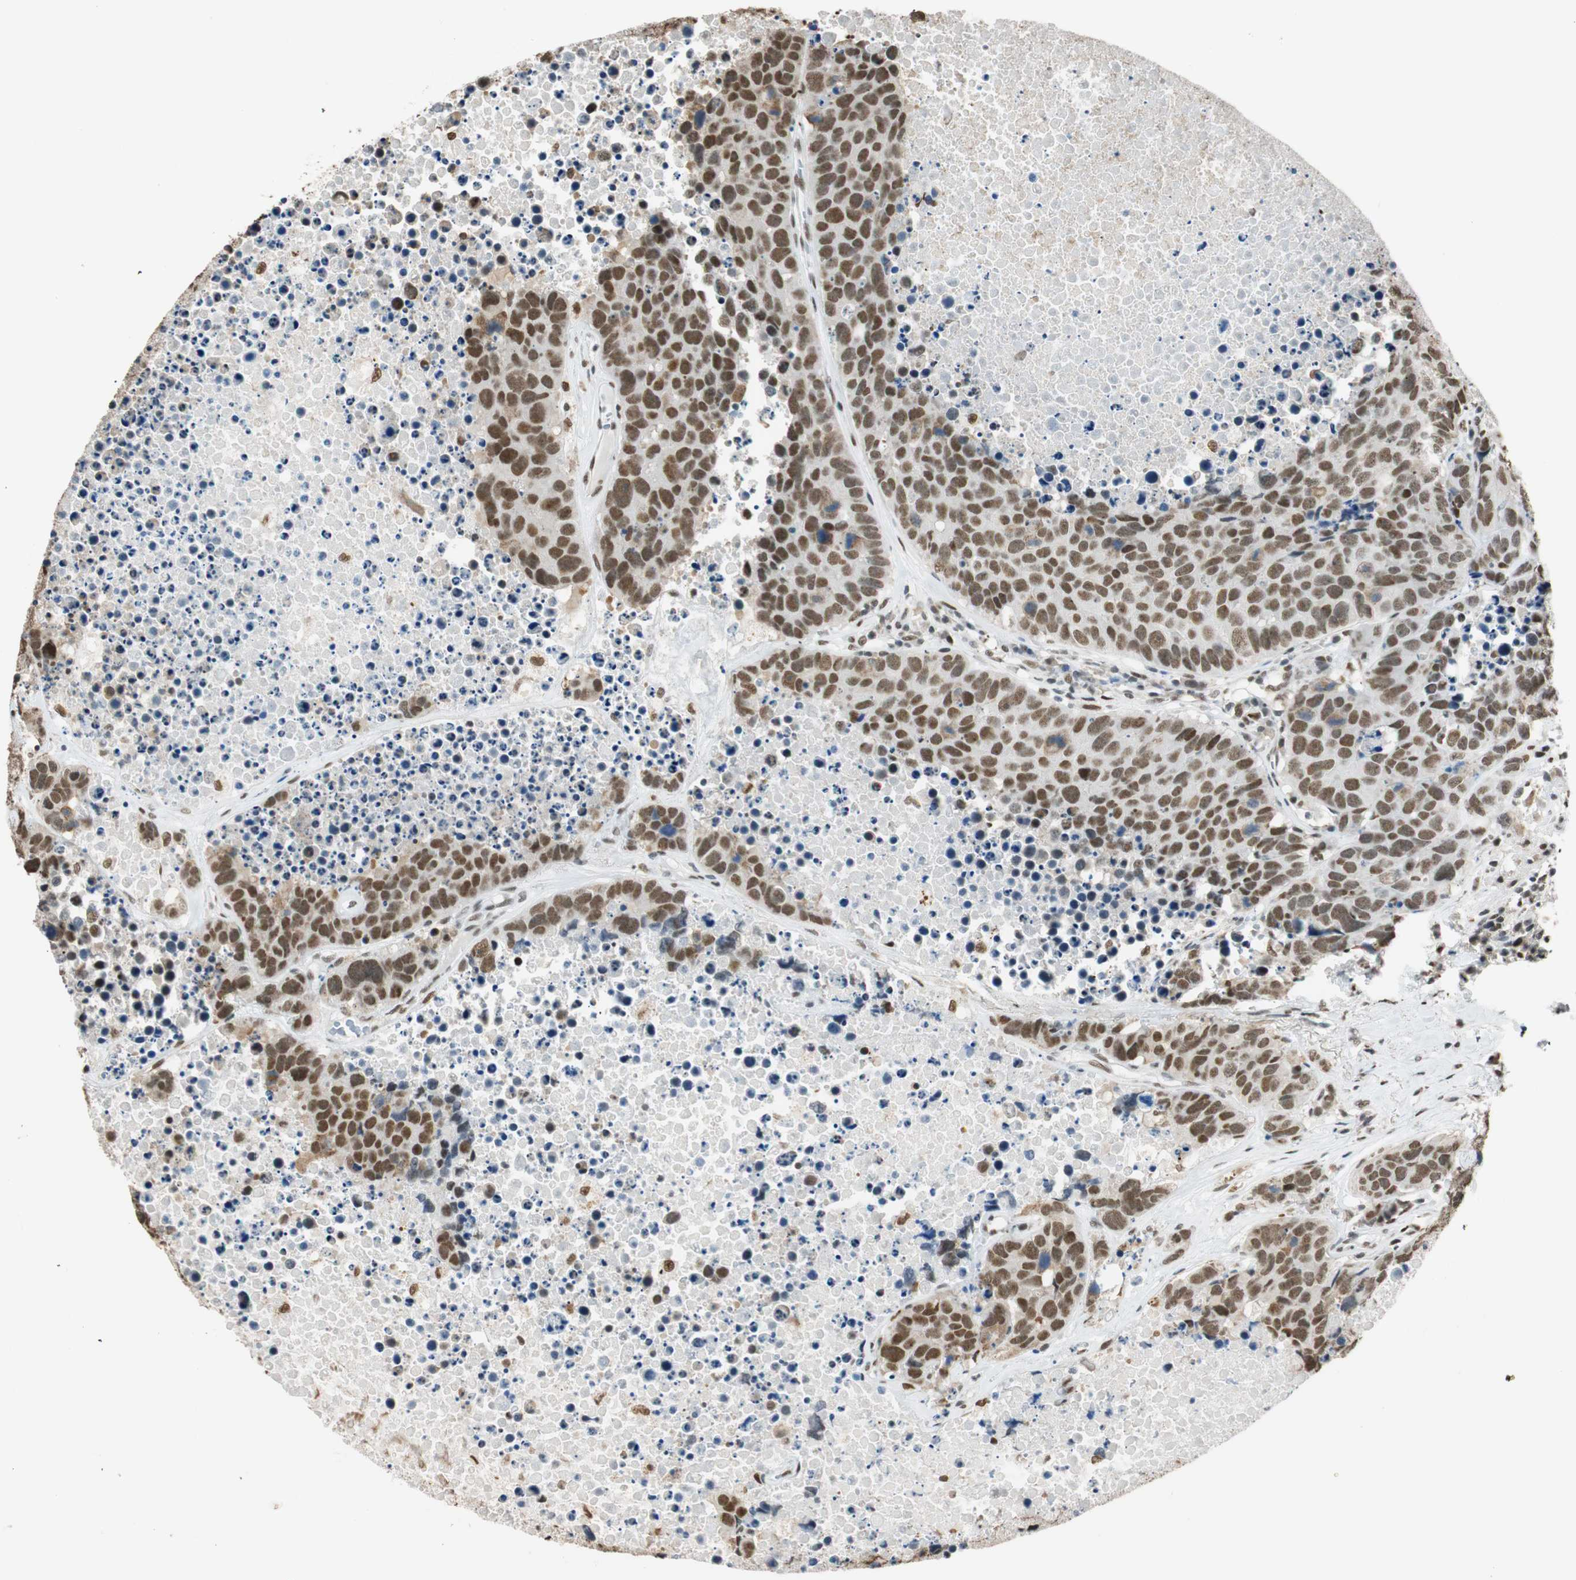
{"staining": {"intensity": "strong", "quantity": ">75%", "location": "nuclear"}, "tissue": "carcinoid", "cell_type": "Tumor cells", "image_type": "cancer", "snomed": [{"axis": "morphology", "description": "Carcinoid, malignant, NOS"}, {"axis": "topography", "description": "Lung"}], "caption": "This is a histology image of IHC staining of carcinoid, which shows strong positivity in the nuclear of tumor cells.", "gene": "FANCG", "patient": {"sex": "male", "age": 60}}